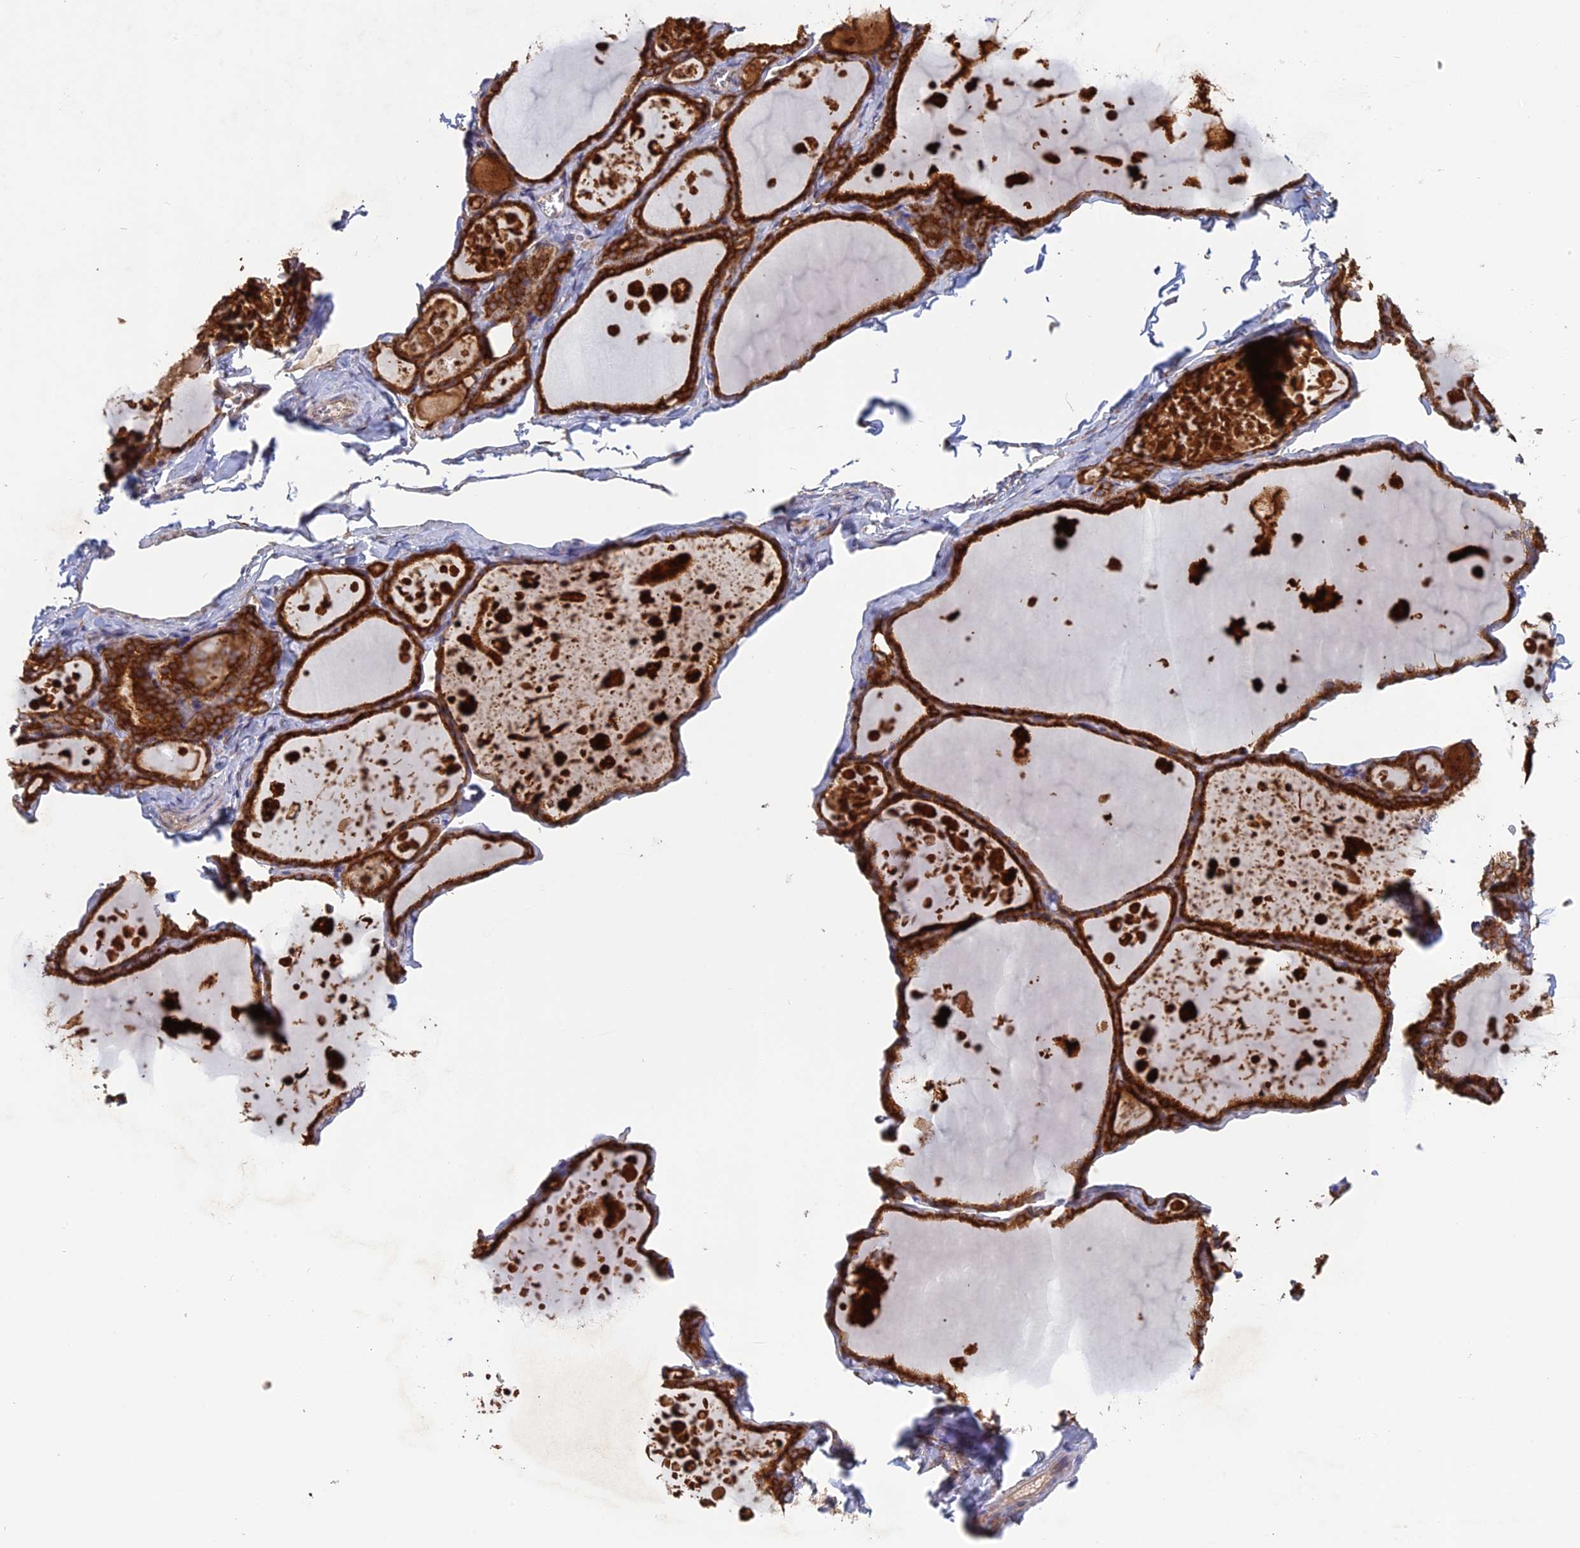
{"staining": {"intensity": "strong", "quantity": ">75%", "location": "cytoplasmic/membranous"}, "tissue": "thyroid gland", "cell_type": "Glandular cells", "image_type": "normal", "snomed": [{"axis": "morphology", "description": "Normal tissue, NOS"}, {"axis": "topography", "description": "Thyroid gland"}], "caption": "Glandular cells display strong cytoplasmic/membranous positivity in approximately >75% of cells in benign thyroid gland.", "gene": "PPIC", "patient": {"sex": "male", "age": 56}}